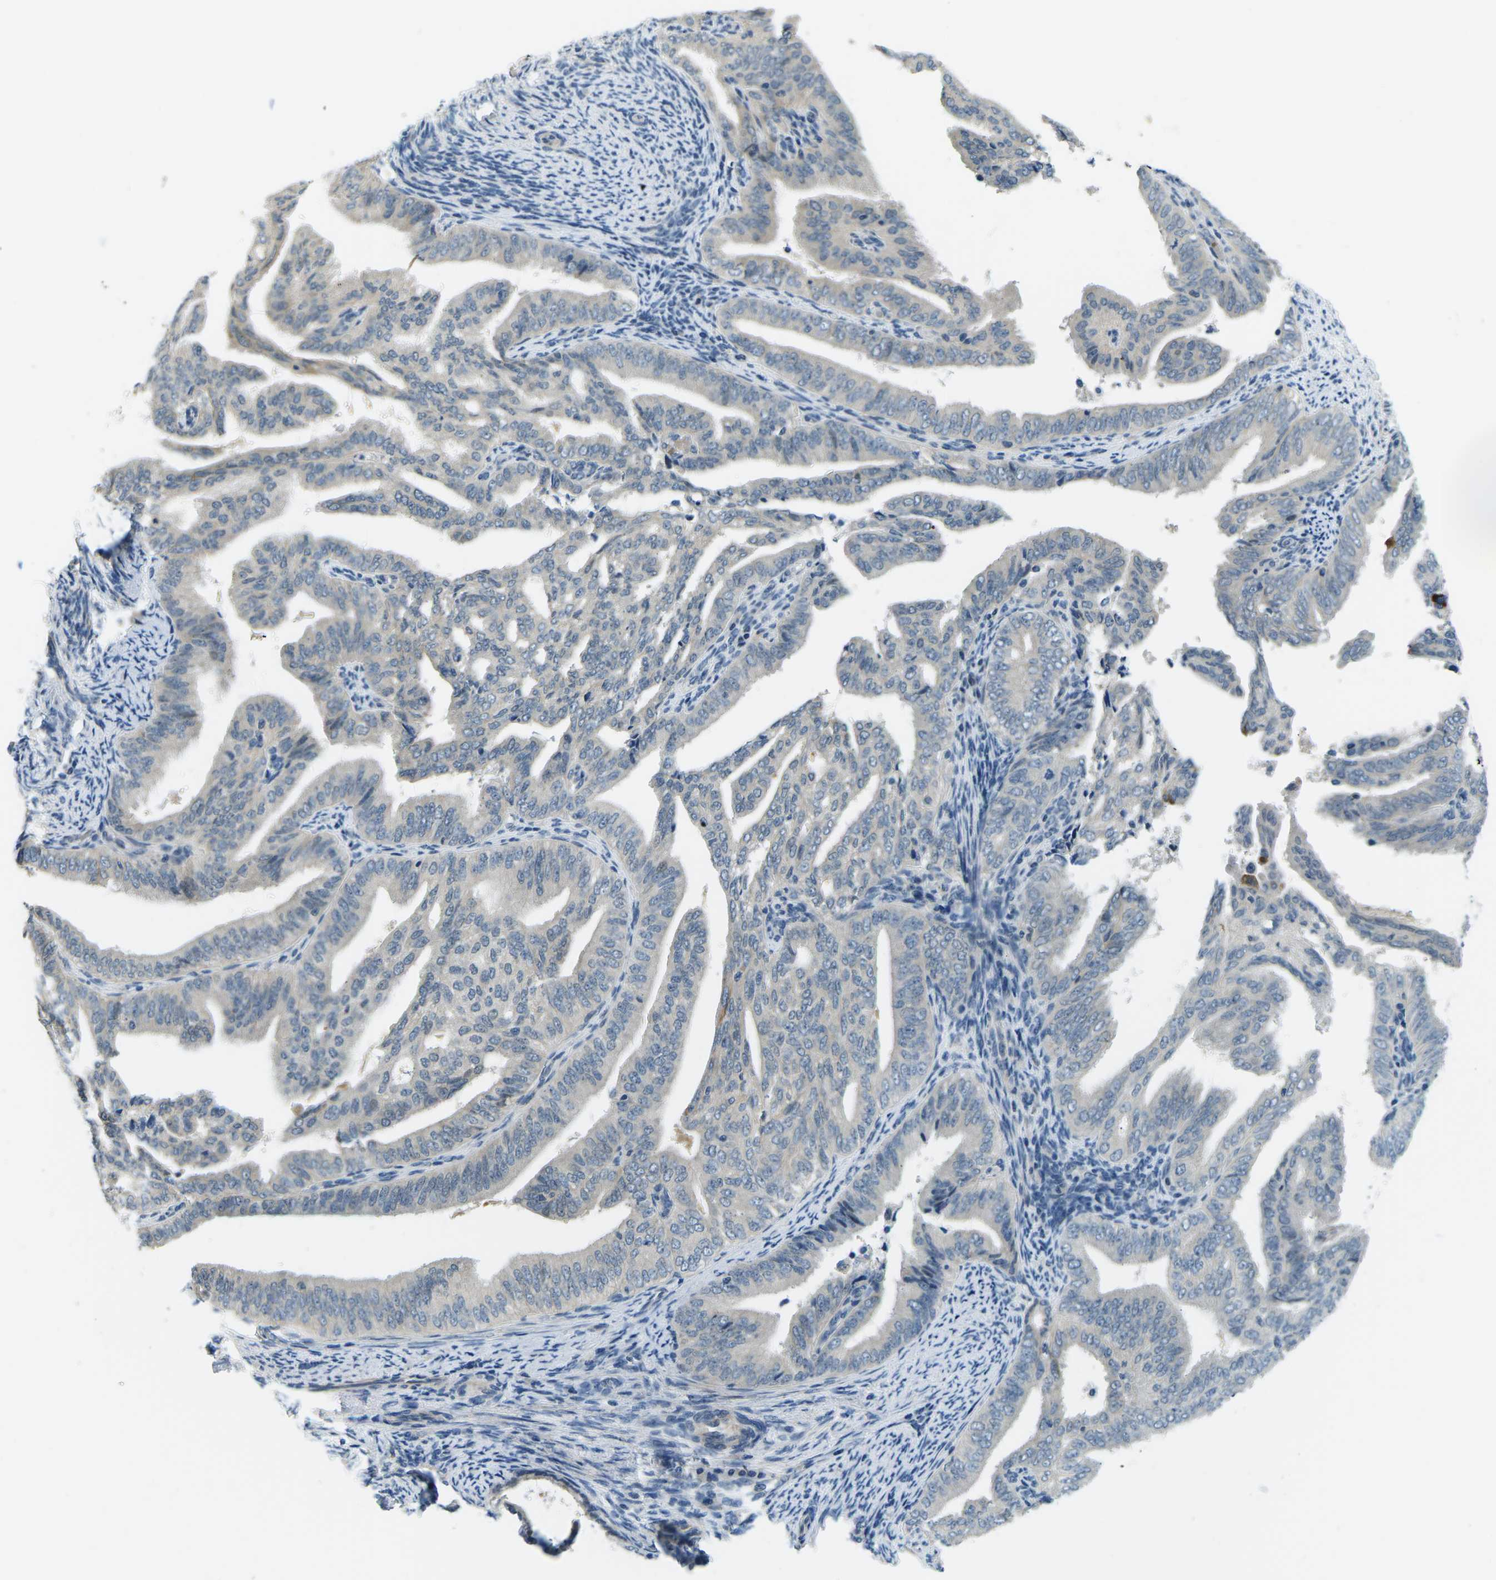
{"staining": {"intensity": "negative", "quantity": "none", "location": "none"}, "tissue": "endometrial cancer", "cell_type": "Tumor cells", "image_type": "cancer", "snomed": [{"axis": "morphology", "description": "Adenocarcinoma, NOS"}, {"axis": "topography", "description": "Endometrium"}], "caption": "Tumor cells show no significant staining in adenocarcinoma (endometrial). (Stains: DAB (3,3'-diaminobenzidine) IHC with hematoxylin counter stain, Microscopy: brightfield microscopy at high magnification).", "gene": "CTNND1", "patient": {"sex": "female", "age": 58}}